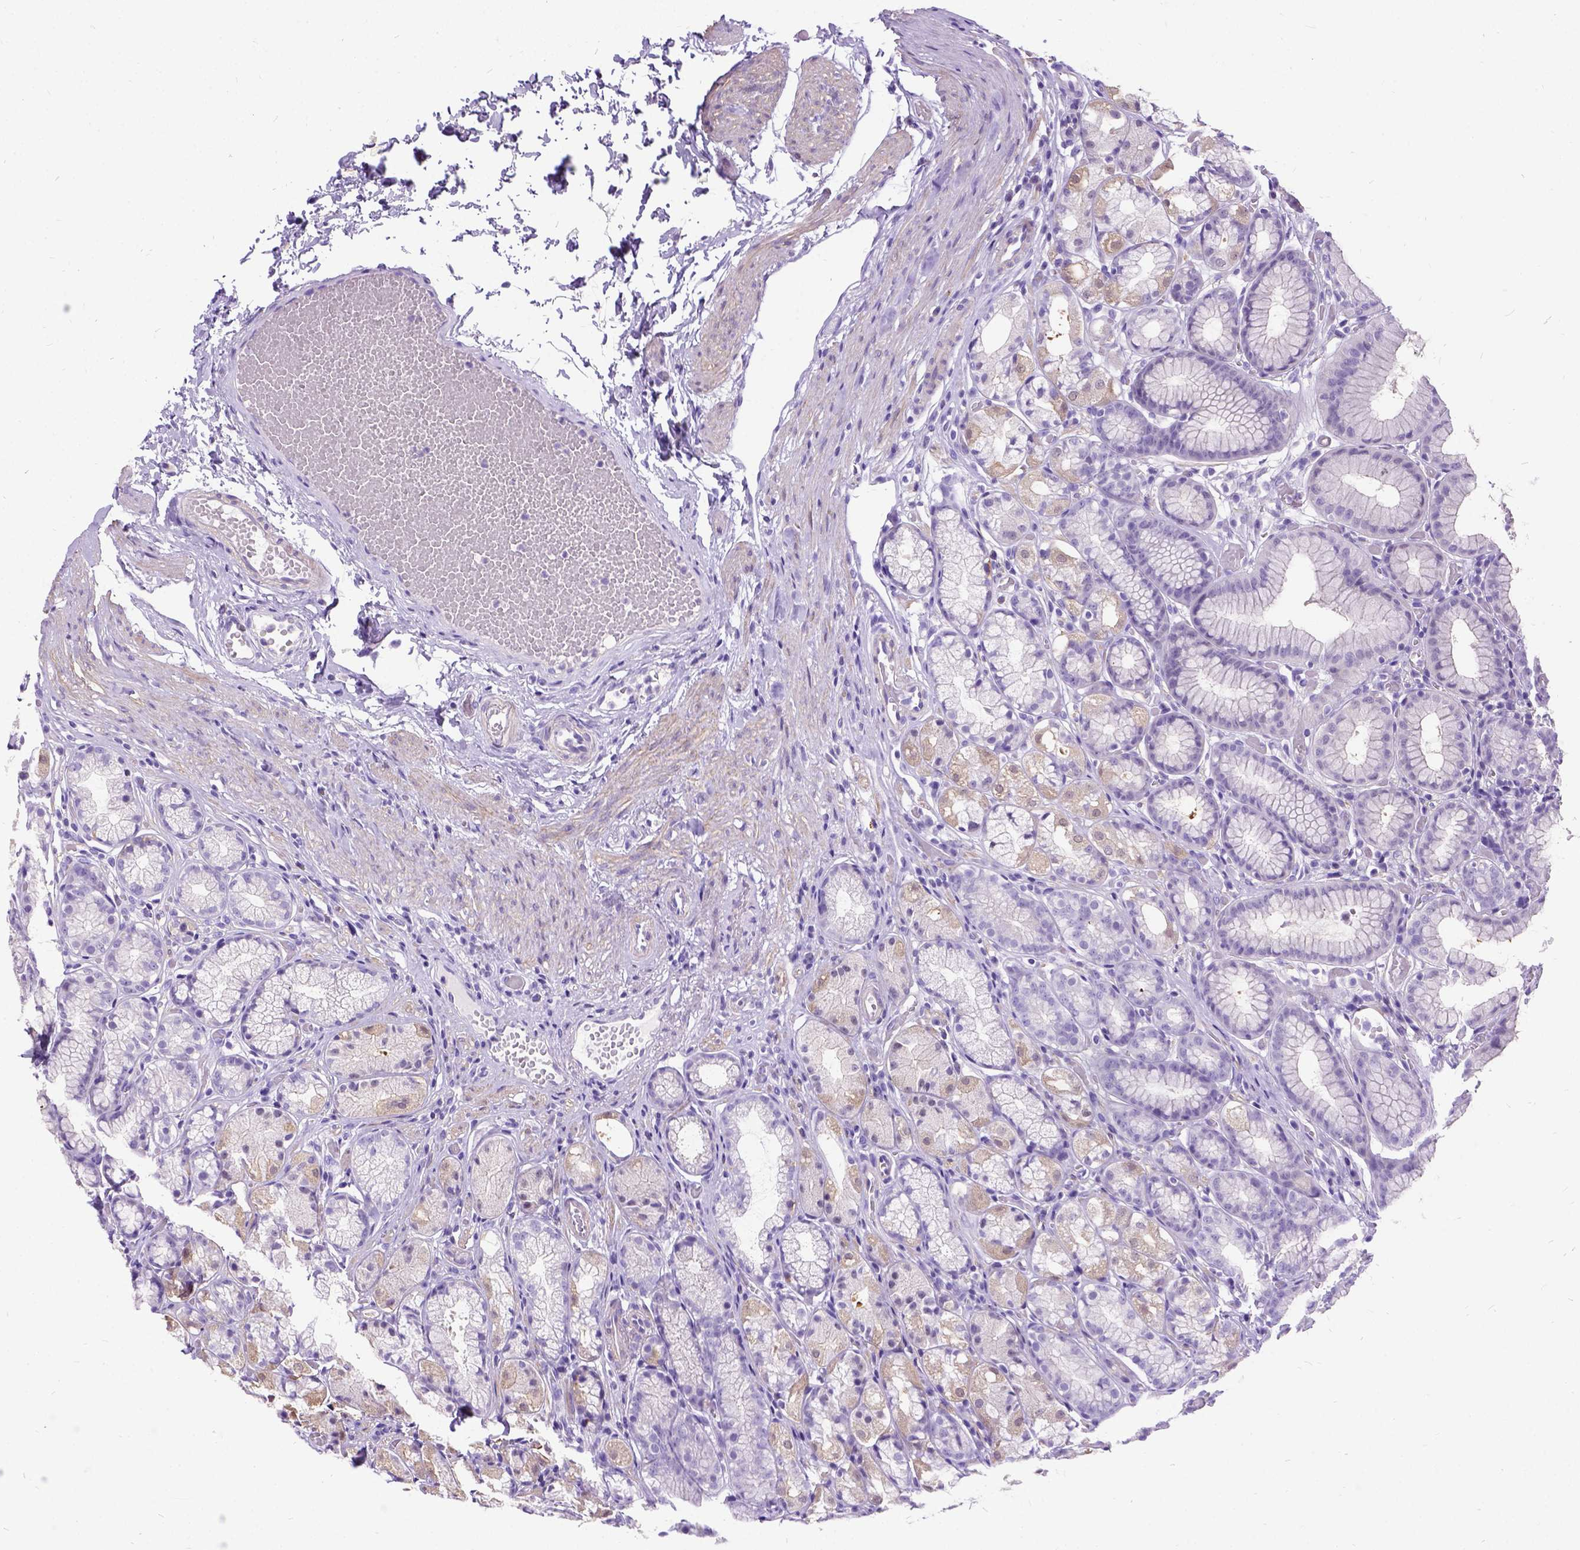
{"staining": {"intensity": "negative", "quantity": "none", "location": "none"}, "tissue": "stomach", "cell_type": "Glandular cells", "image_type": "normal", "snomed": [{"axis": "morphology", "description": "Normal tissue, NOS"}, {"axis": "topography", "description": "Stomach"}], "caption": "High power microscopy image of an immunohistochemistry (IHC) image of benign stomach, revealing no significant staining in glandular cells.", "gene": "ENSG00000254979", "patient": {"sex": "male", "age": 70}}